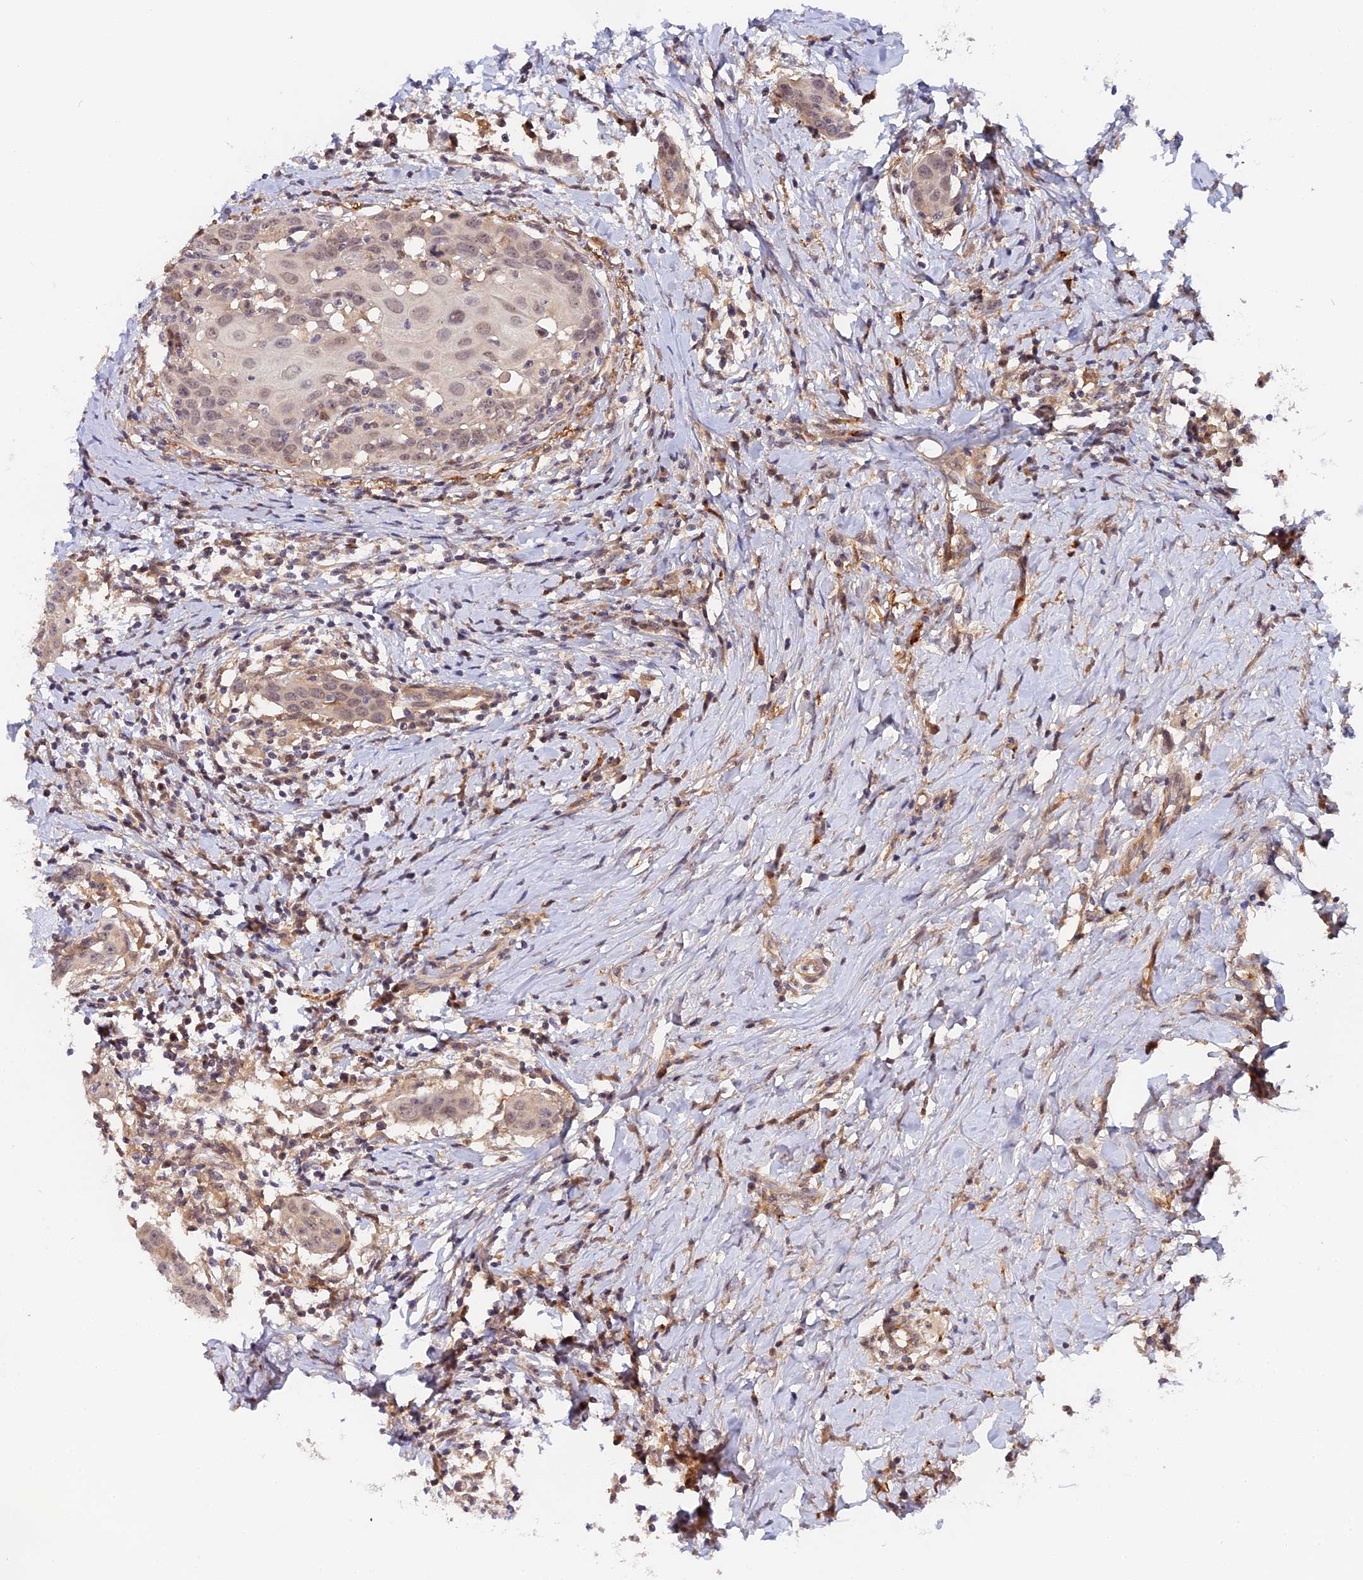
{"staining": {"intensity": "weak", "quantity": "<25%", "location": "nuclear"}, "tissue": "head and neck cancer", "cell_type": "Tumor cells", "image_type": "cancer", "snomed": [{"axis": "morphology", "description": "Squamous cell carcinoma, NOS"}, {"axis": "topography", "description": "Oral tissue"}, {"axis": "topography", "description": "Head-Neck"}], "caption": "Head and neck cancer (squamous cell carcinoma) stained for a protein using IHC demonstrates no positivity tumor cells.", "gene": "IMPACT", "patient": {"sex": "female", "age": 50}}